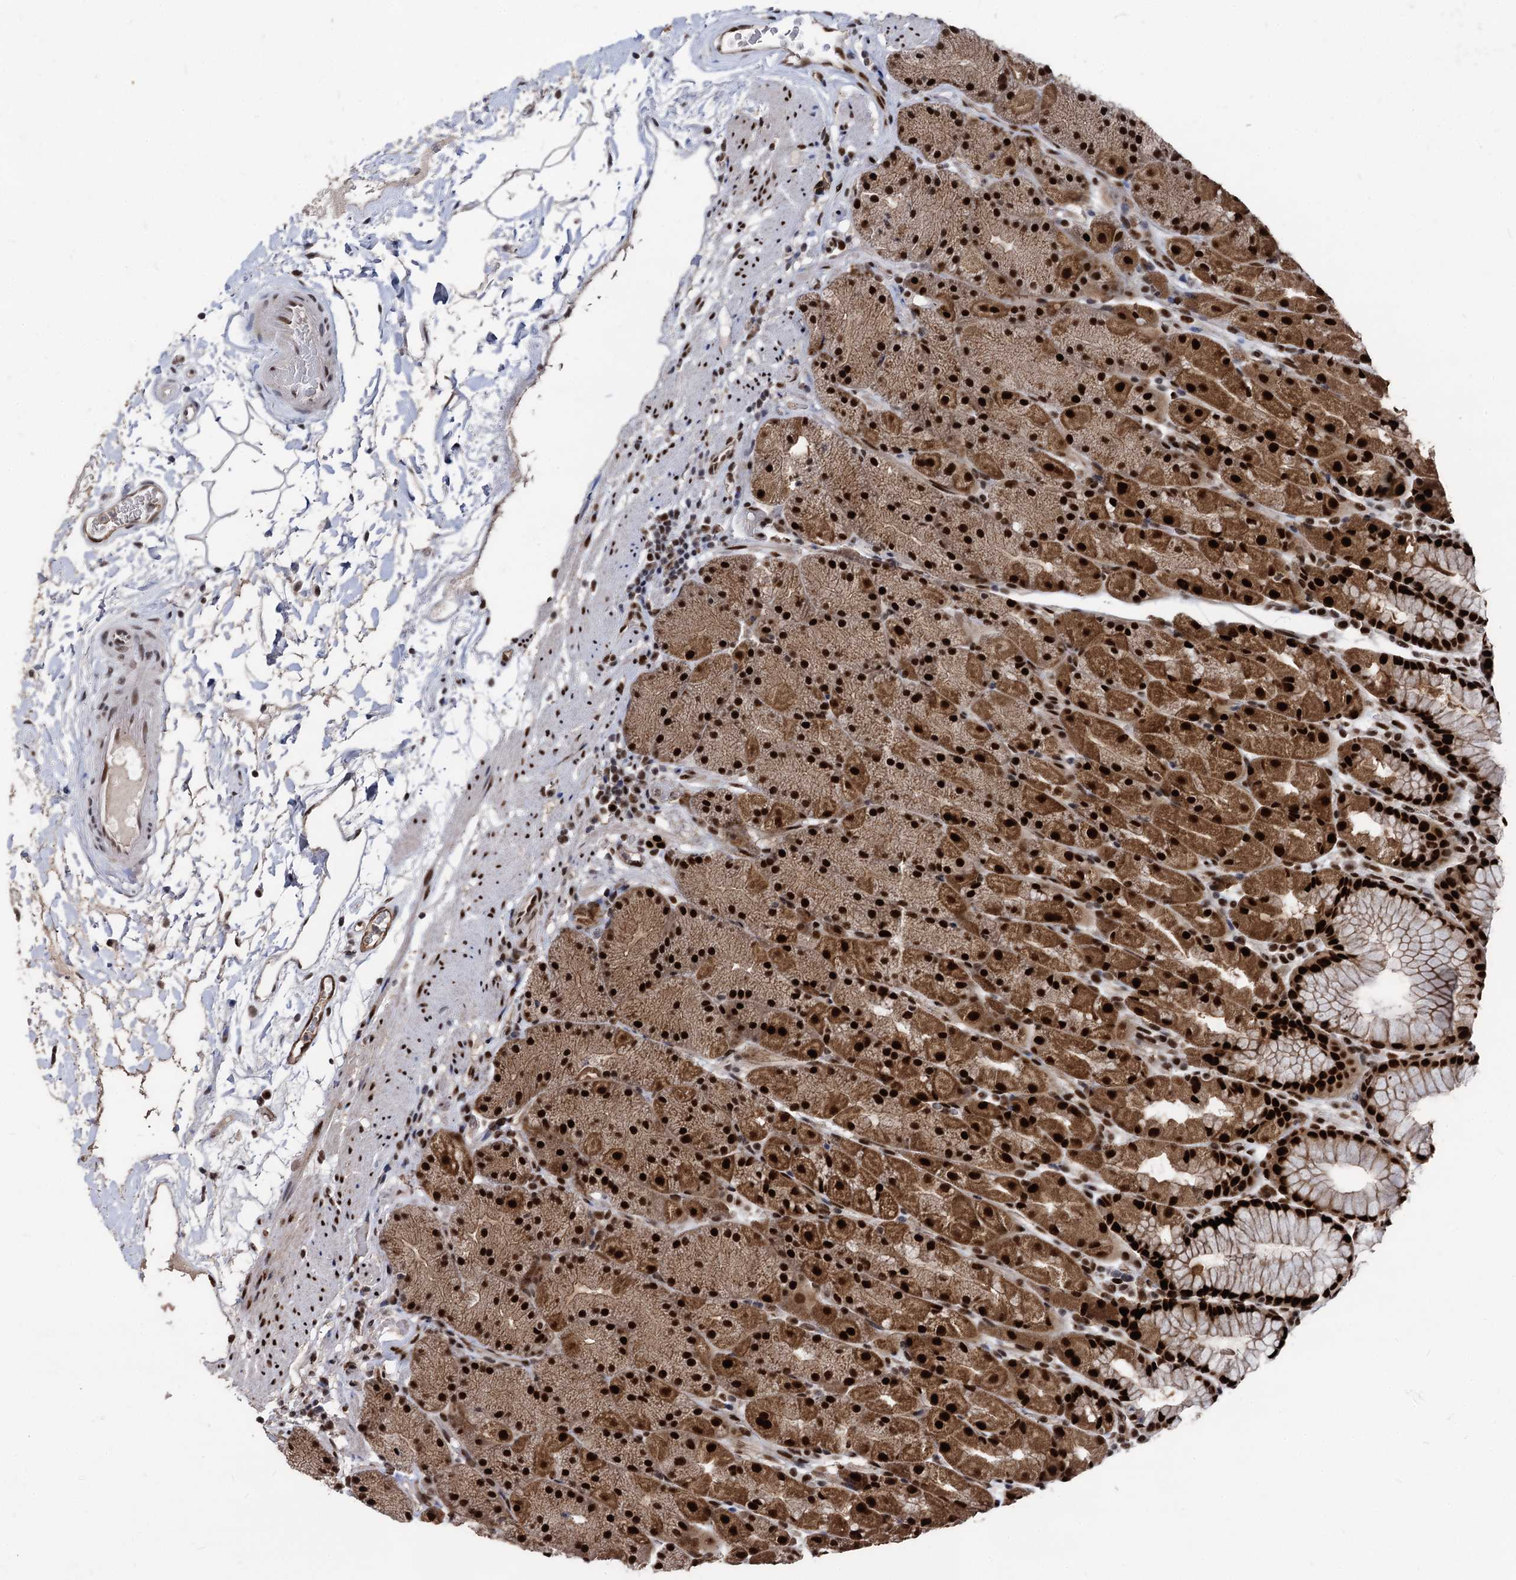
{"staining": {"intensity": "strong", "quantity": ">75%", "location": "cytoplasmic/membranous,nuclear"}, "tissue": "stomach", "cell_type": "Glandular cells", "image_type": "normal", "snomed": [{"axis": "morphology", "description": "Normal tissue, NOS"}, {"axis": "topography", "description": "Stomach, upper"}, {"axis": "topography", "description": "Stomach, lower"}], "caption": "The micrograph reveals immunohistochemical staining of normal stomach. There is strong cytoplasmic/membranous,nuclear positivity is seen in about >75% of glandular cells. (IHC, brightfield microscopy, high magnification).", "gene": "GALNT11", "patient": {"sex": "male", "age": 67}}